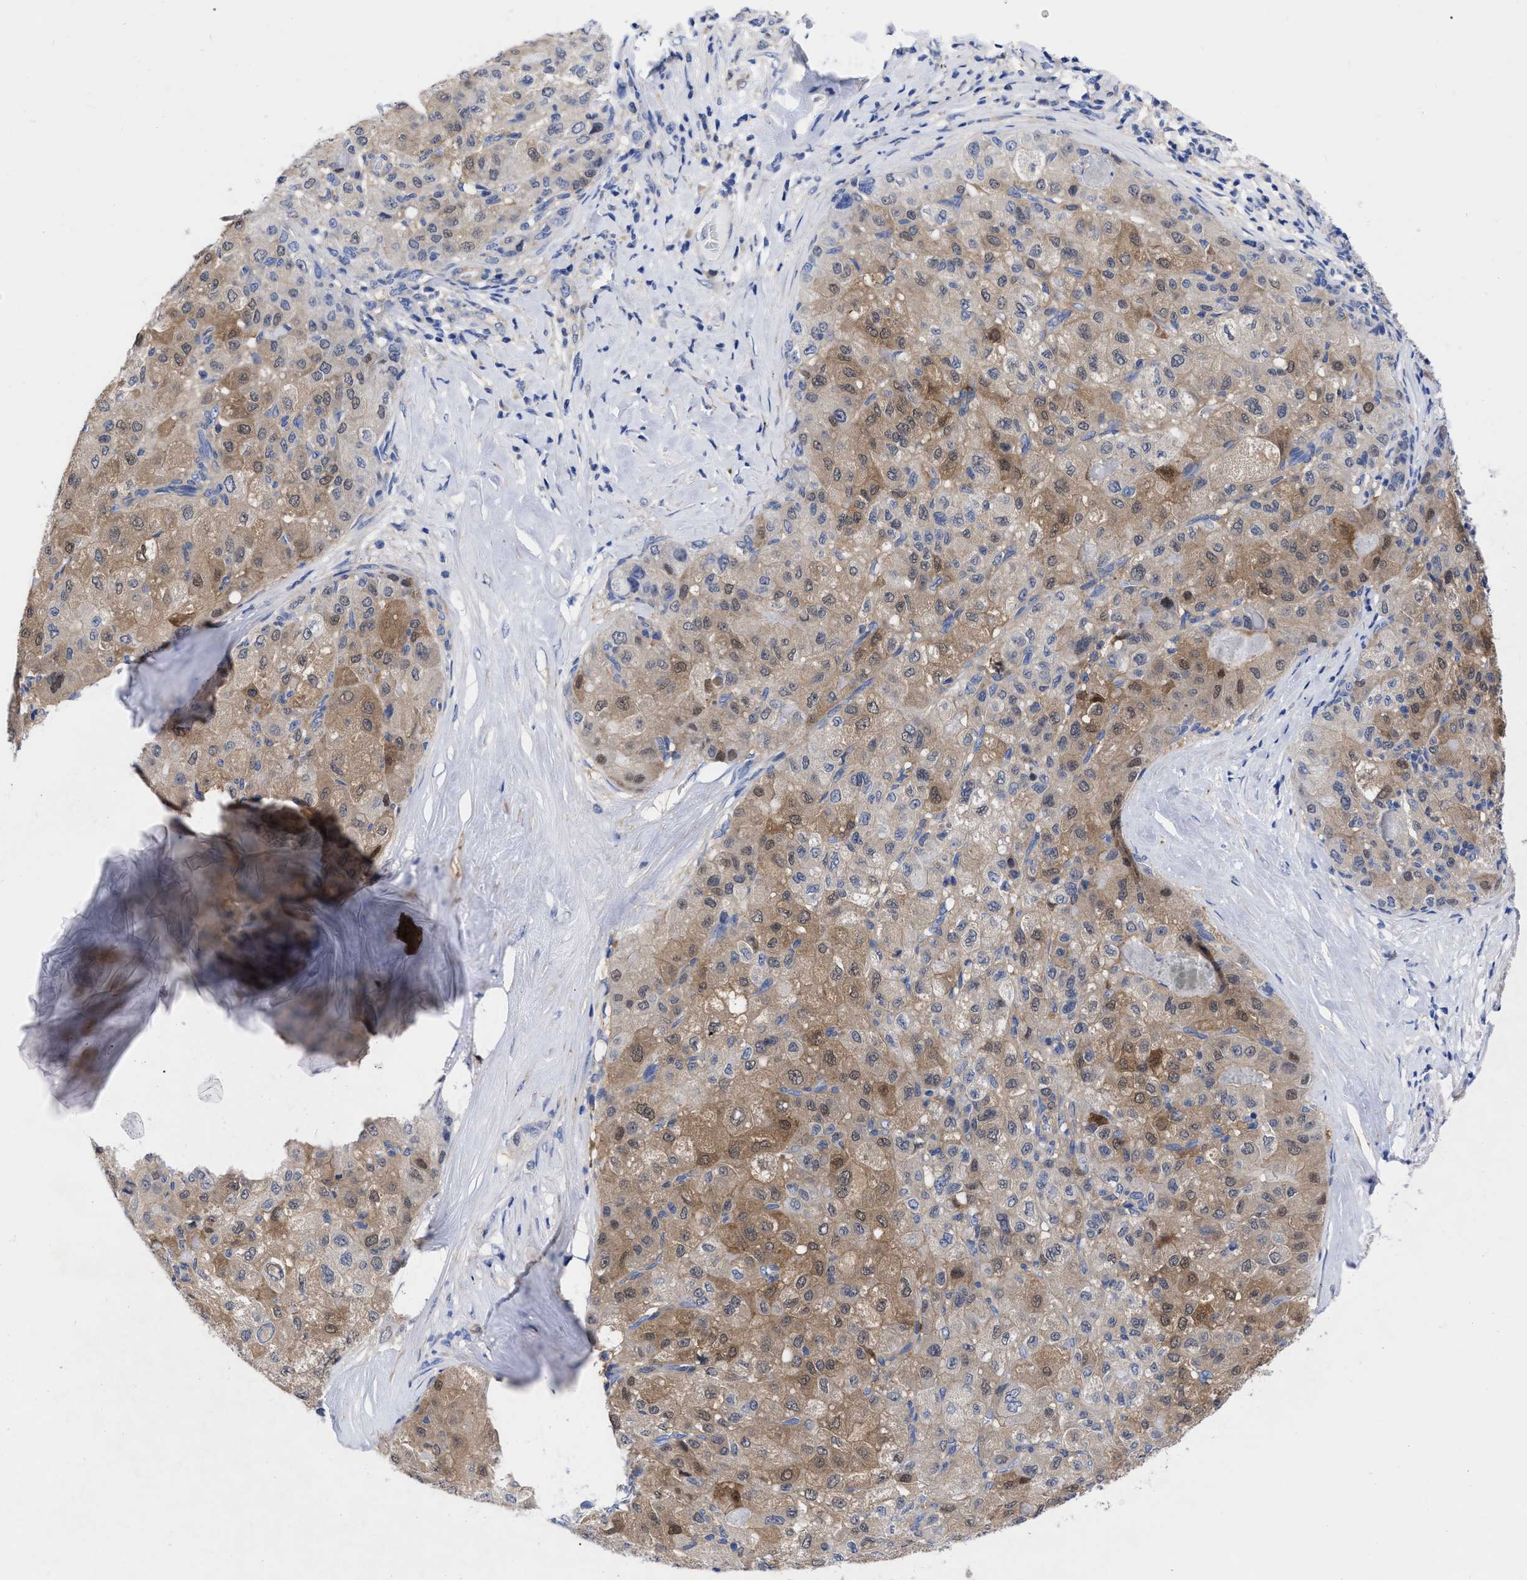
{"staining": {"intensity": "moderate", "quantity": ">75%", "location": "cytoplasmic/membranous"}, "tissue": "liver cancer", "cell_type": "Tumor cells", "image_type": "cancer", "snomed": [{"axis": "morphology", "description": "Carcinoma, Hepatocellular, NOS"}, {"axis": "topography", "description": "Liver"}], "caption": "Moderate cytoplasmic/membranous staining for a protein is appreciated in approximately >75% of tumor cells of liver cancer using immunohistochemistry.", "gene": "RBKS", "patient": {"sex": "male", "age": 80}}